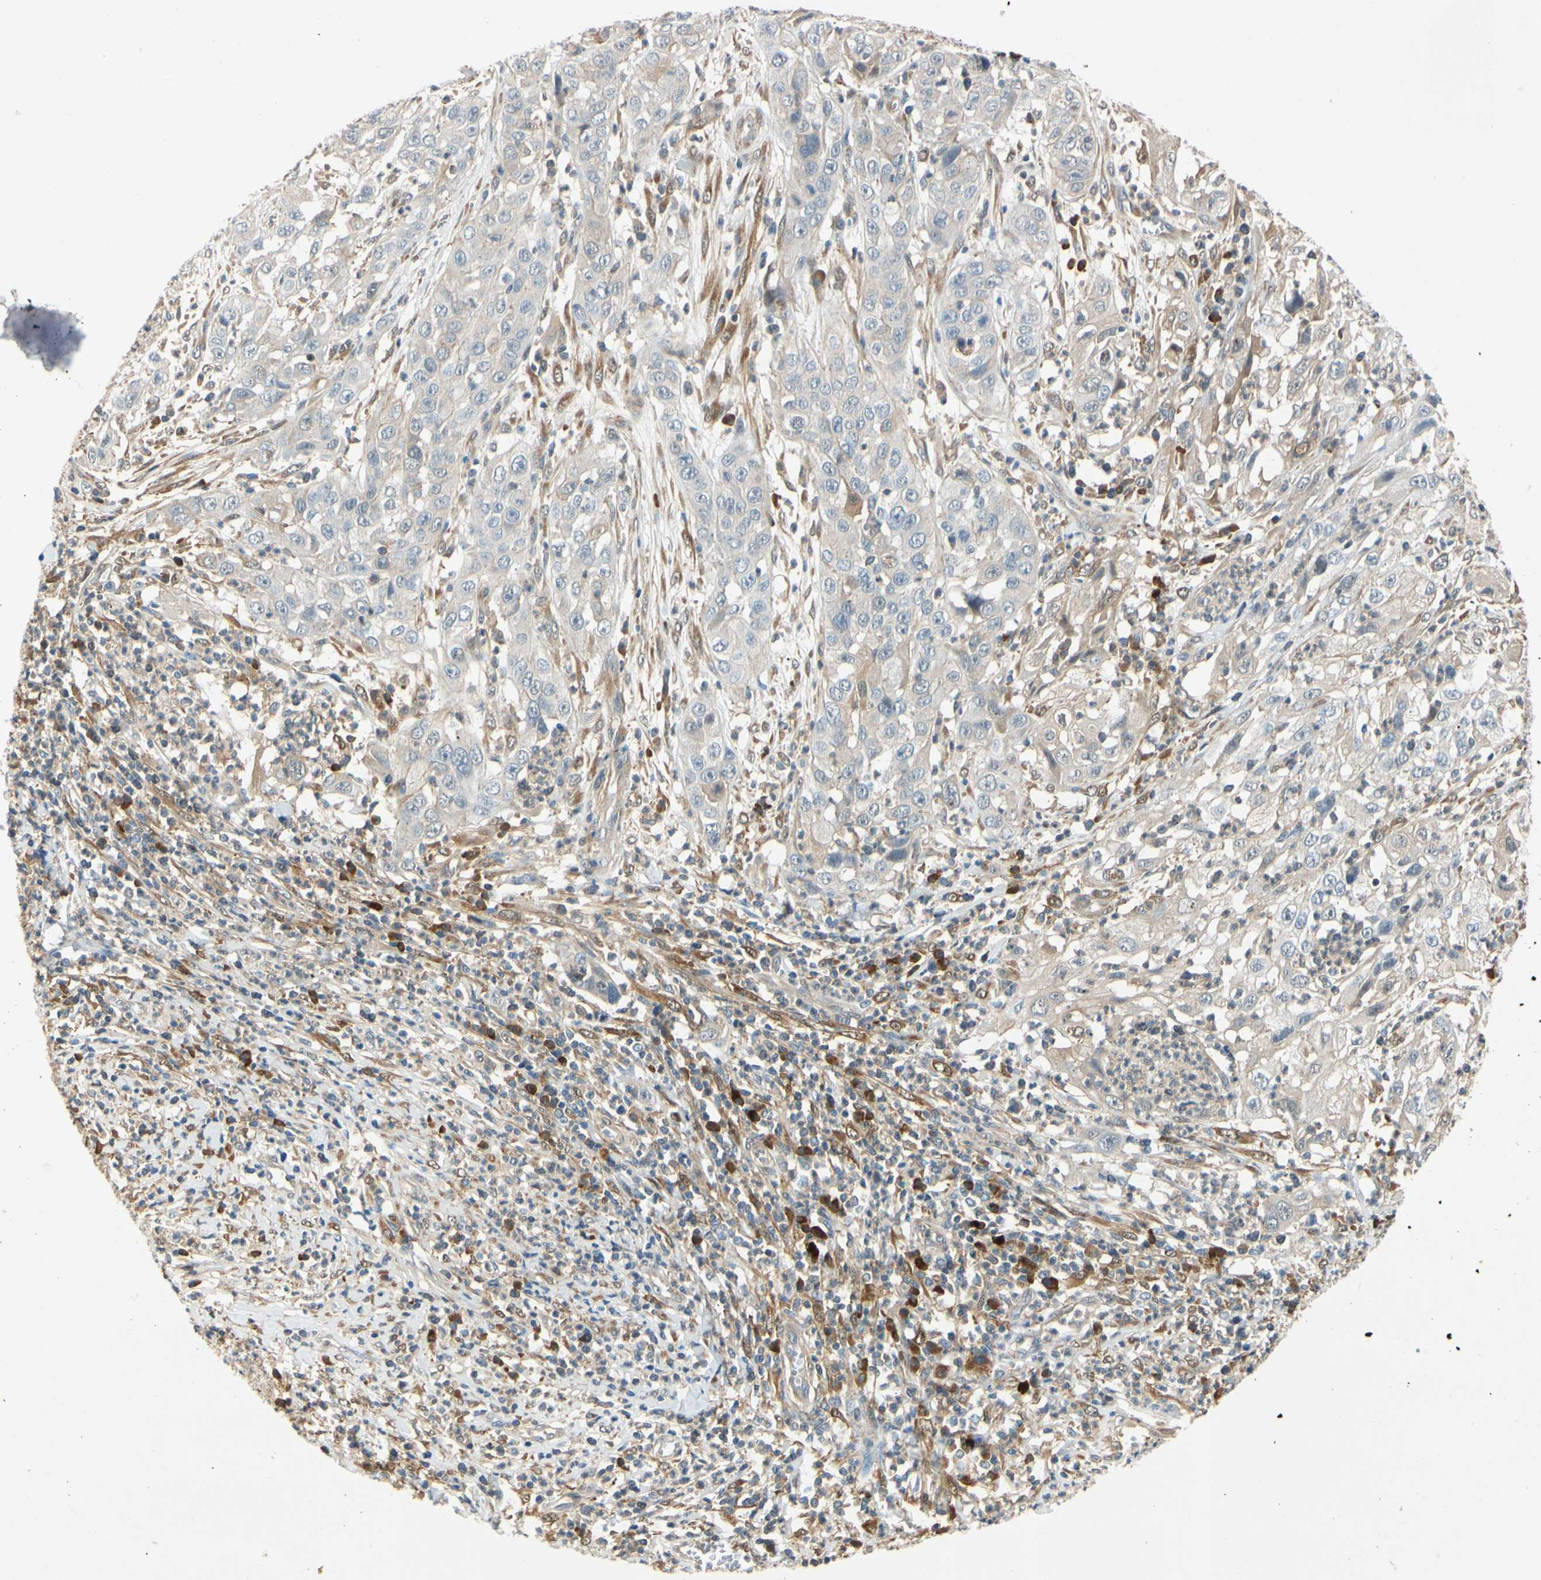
{"staining": {"intensity": "weak", "quantity": ">75%", "location": "cytoplasmic/membranous"}, "tissue": "cervical cancer", "cell_type": "Tumor cells", "image_type": "cancer", "snomed": [{"axis": "morphology", "description": "Squamous cell carcinoma, NOS"}, {"axis": "topography", "description": "Cervix"}], "caption": "Immunohistochemistry (IHC) (DAB (3,3'-diaminobenzidine)) staining of cervical squamous cell carcinoma exhibits weak cytoplasmic/membranous protein staining in approximately >75% of tumor cells.", "gene": "WIPI1", "patient": {"sex": "female", "age": 32}}